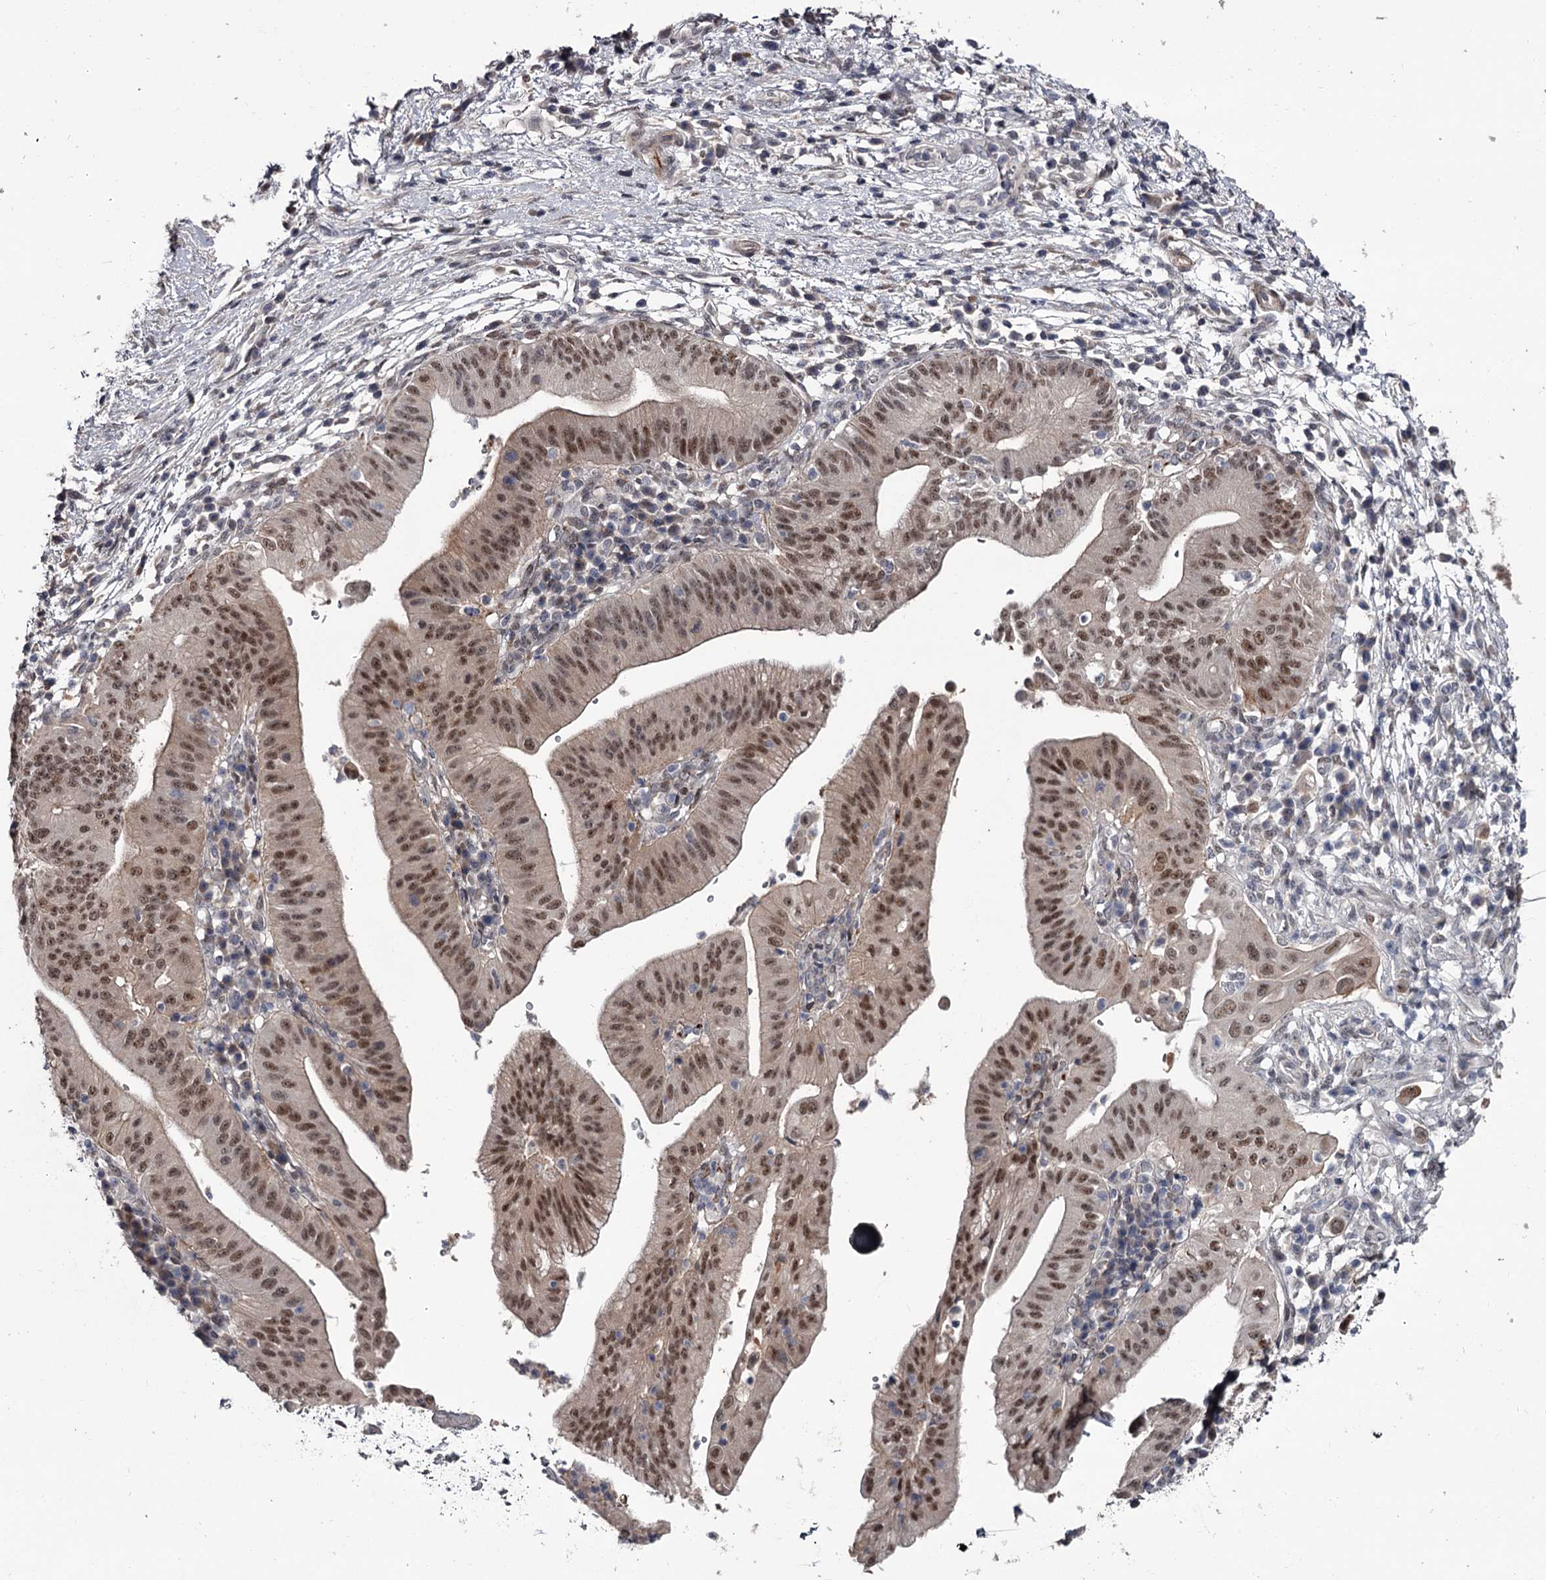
{"staining": {"intensity": "moderate", "quantity": ">75%", "location": "nuclear"}, "tissue": "pancreatic cancer", "cell_type": "Tumor cells", "image_type": "cancer", "snomed": [{"axis": "morphology", "description": "Adenocarcinoma, NOS"}, {"axis": "topography", "description": "Pancreas"}], "caption": "High-power microscopy captured an immunohistochemistry (IHC) micrograph of pancreatic cancer (adenocarcinoma), revealing moderate nuclear expression in about >75% of tumor cells.", "gene": "PRPF40B", "patient": {"sex": "male", "age": 68}}